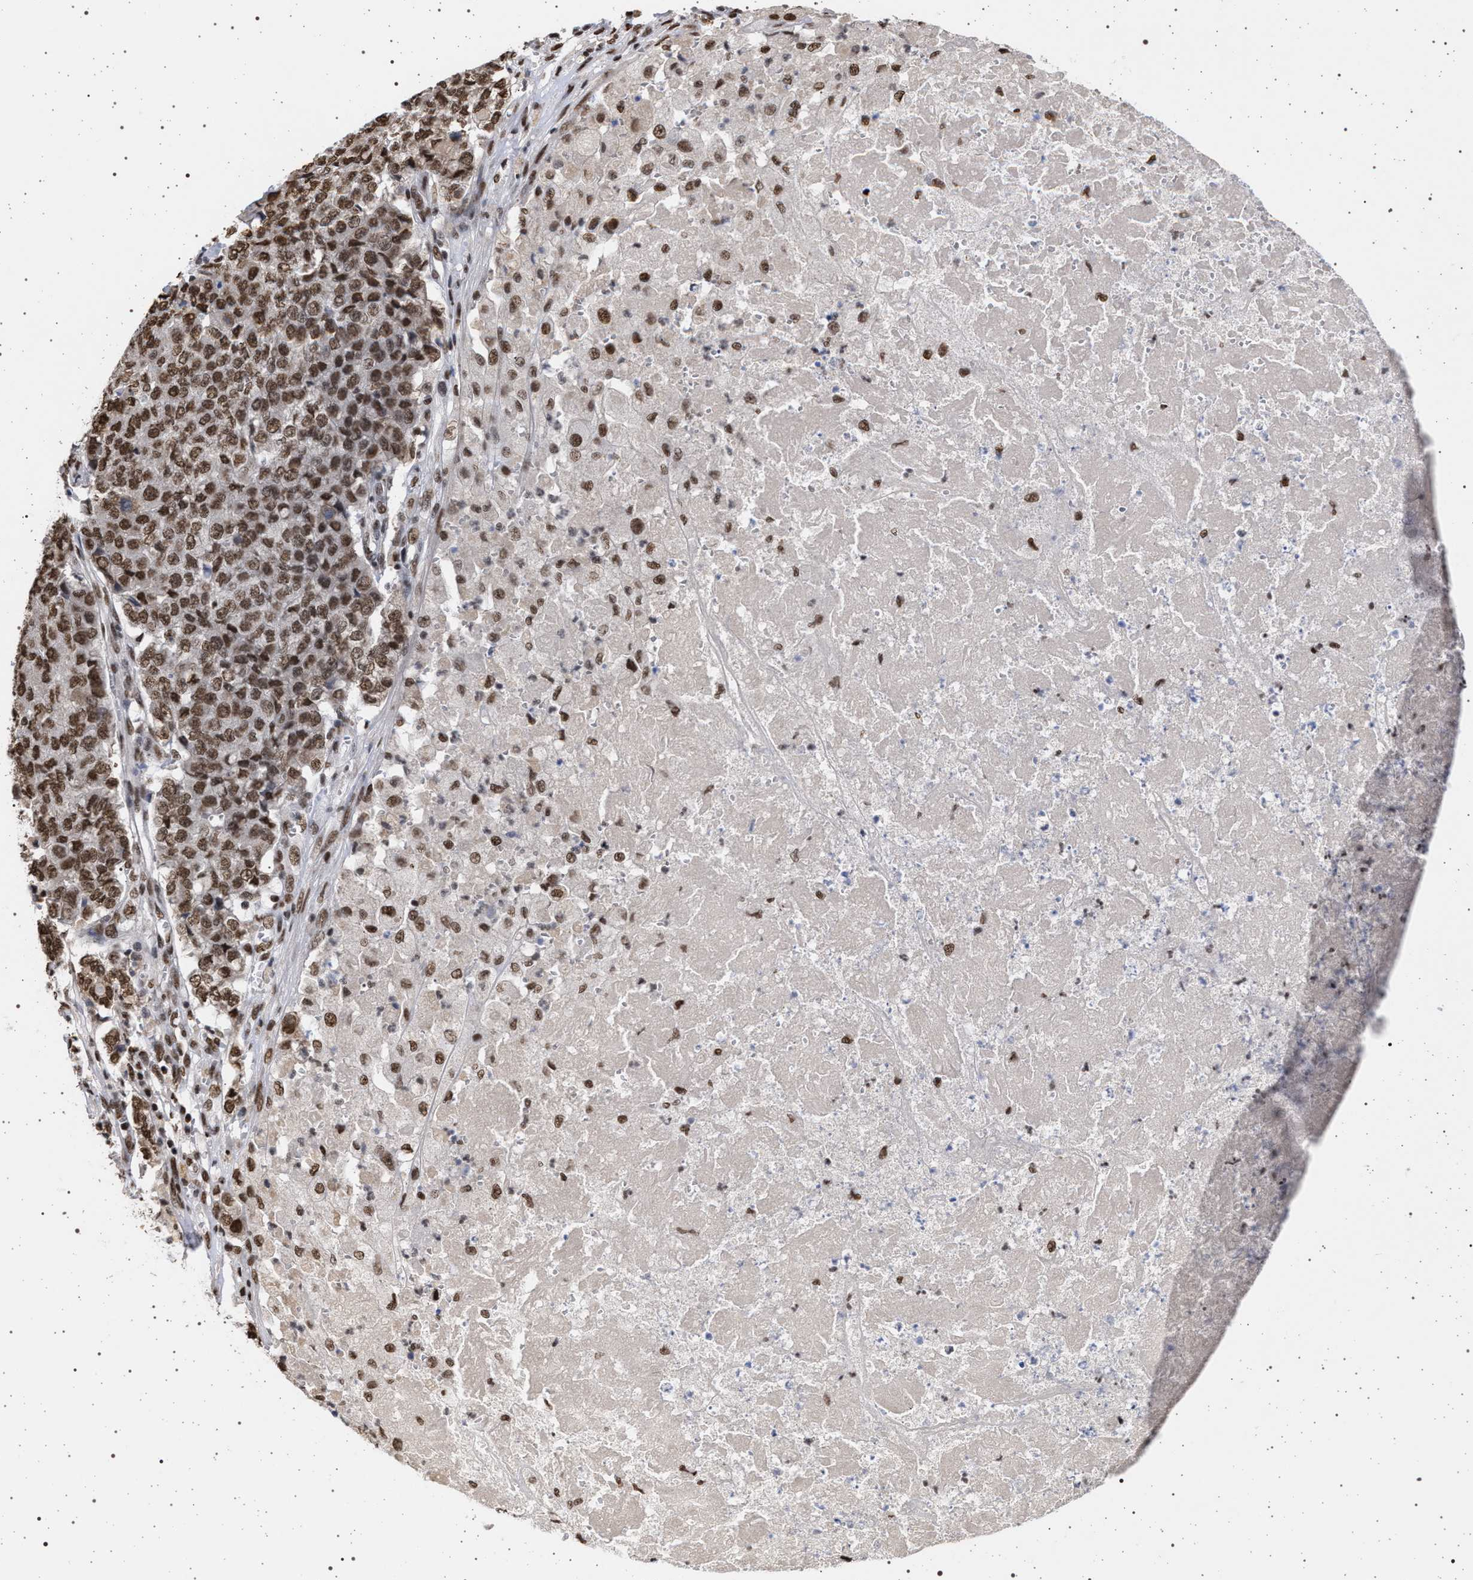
{"staining": {"intensity": "moderate", "quantity": ">75%", "location": "nuclear"}, "tissue": "pancreatic cancer", "cell_type": "Tumor cells", "image_type": "cancer", "snomed": [{"axis": "morphology", "description": "Adenocarcinoma, NOS"}, {"axis": "topography", "description": "Pancreas"}], "caption": "Immunohistochemistry (DAB (3,3'-diaminobenzidine)) staining of pancreatic adenocarcinoma displays moderate nuclear protein expression in approximately >75% of tumor cells. The staining was performed using DAB (3,3'-diaminobenzidine) to visualize the protein expression in brown, while the nuclei were stained in blue with hematoxylin (Magnification: 20x).", "gene": "PHF12", "patient": {"sex": "male", "age": 50}}